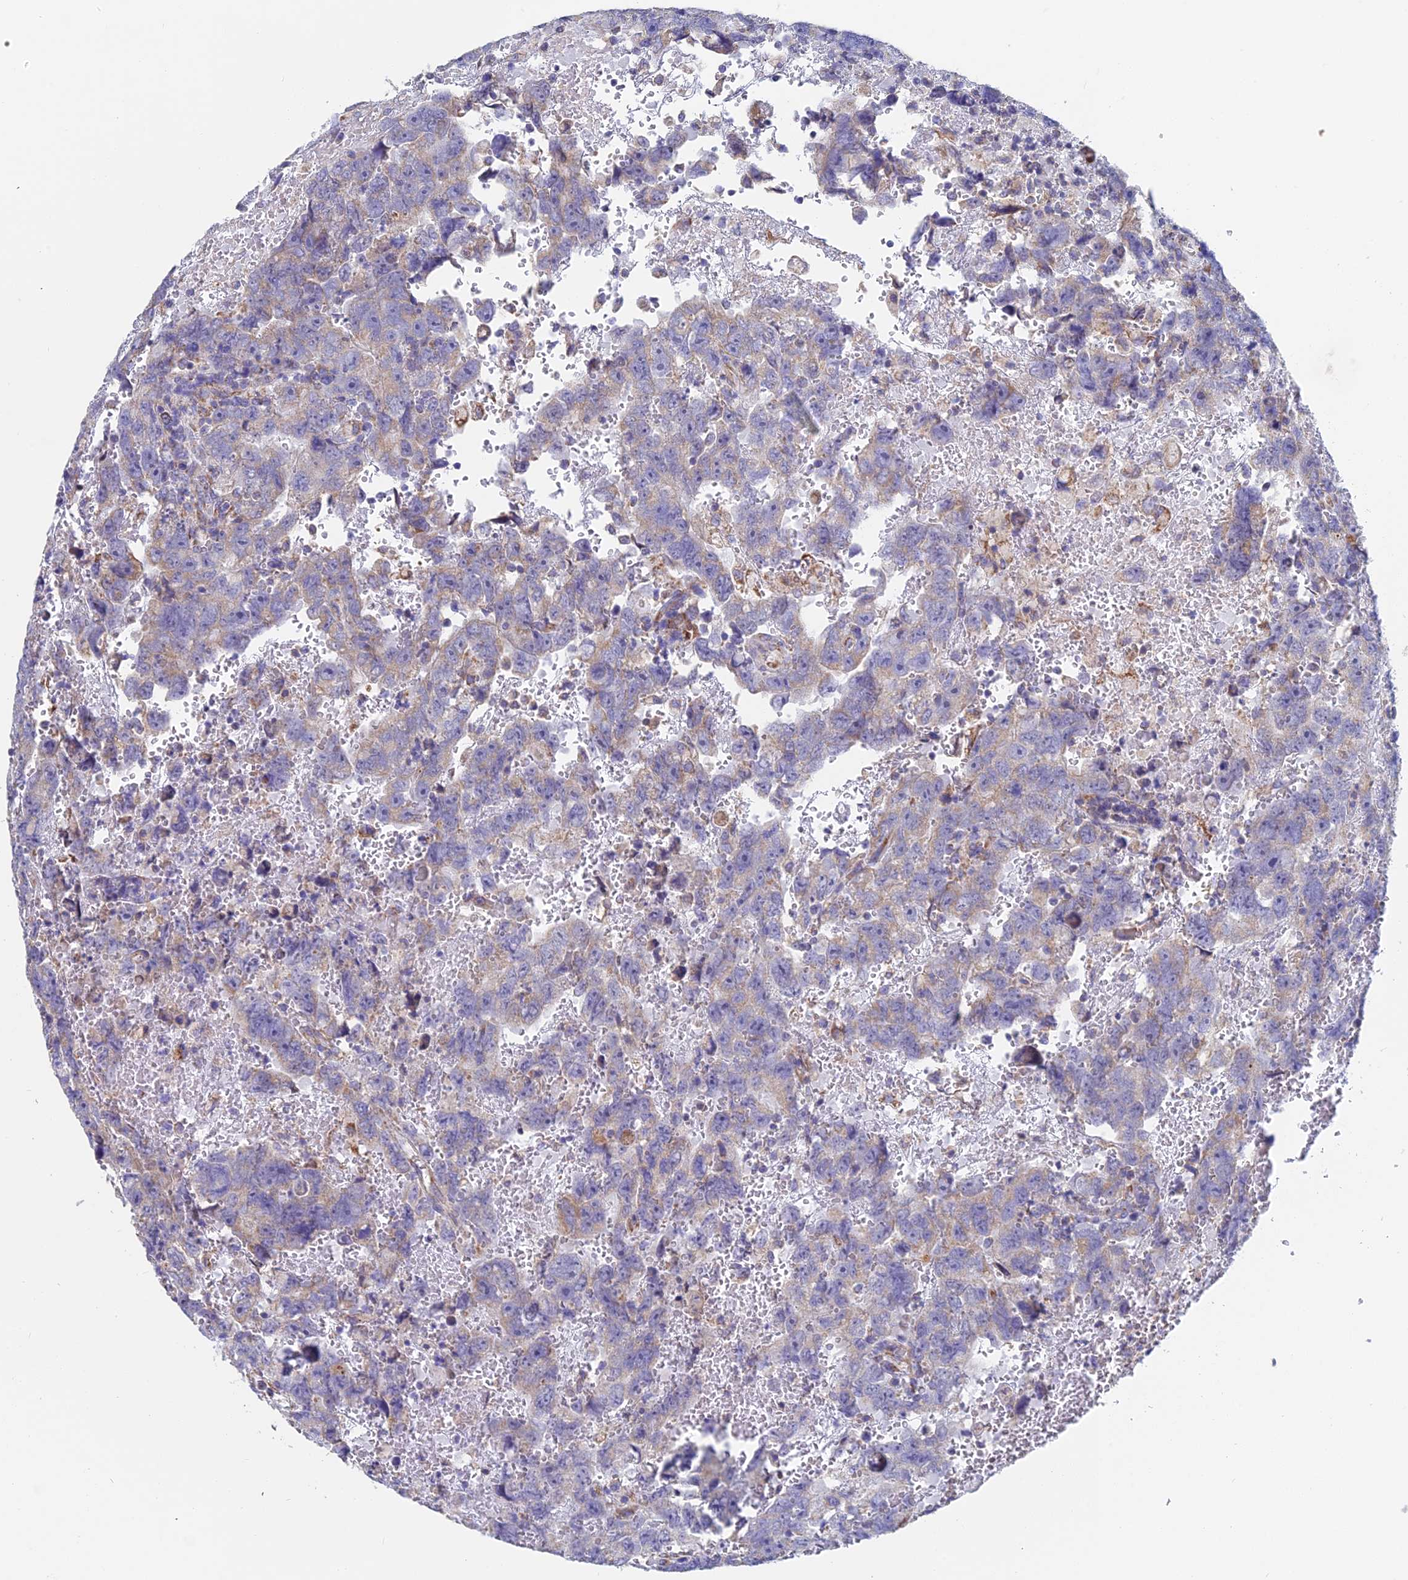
{"staining": {"intensity": "weak", "quantity": "25%-75%", "location": "cytoplasmic/membranous"}, "tissue": "testis cancer", "cell_type": "Tumor cells", "image_type": "cancer", "snomed": [{"axis": "morphology", "description": "Carcinoma, Embryonal, NOS"}, {"axis": "topography", "description": "Testis"}], "caption": "Immunohistochemical staining of human testis cancer (embryonal carcinoma) shows low levels of weak cytoplasmic/membranous staining in approximately 25%-75% of tumor cells.", "gene": "CRACR2B", "patient": {"sex": "male", "age": 45}}